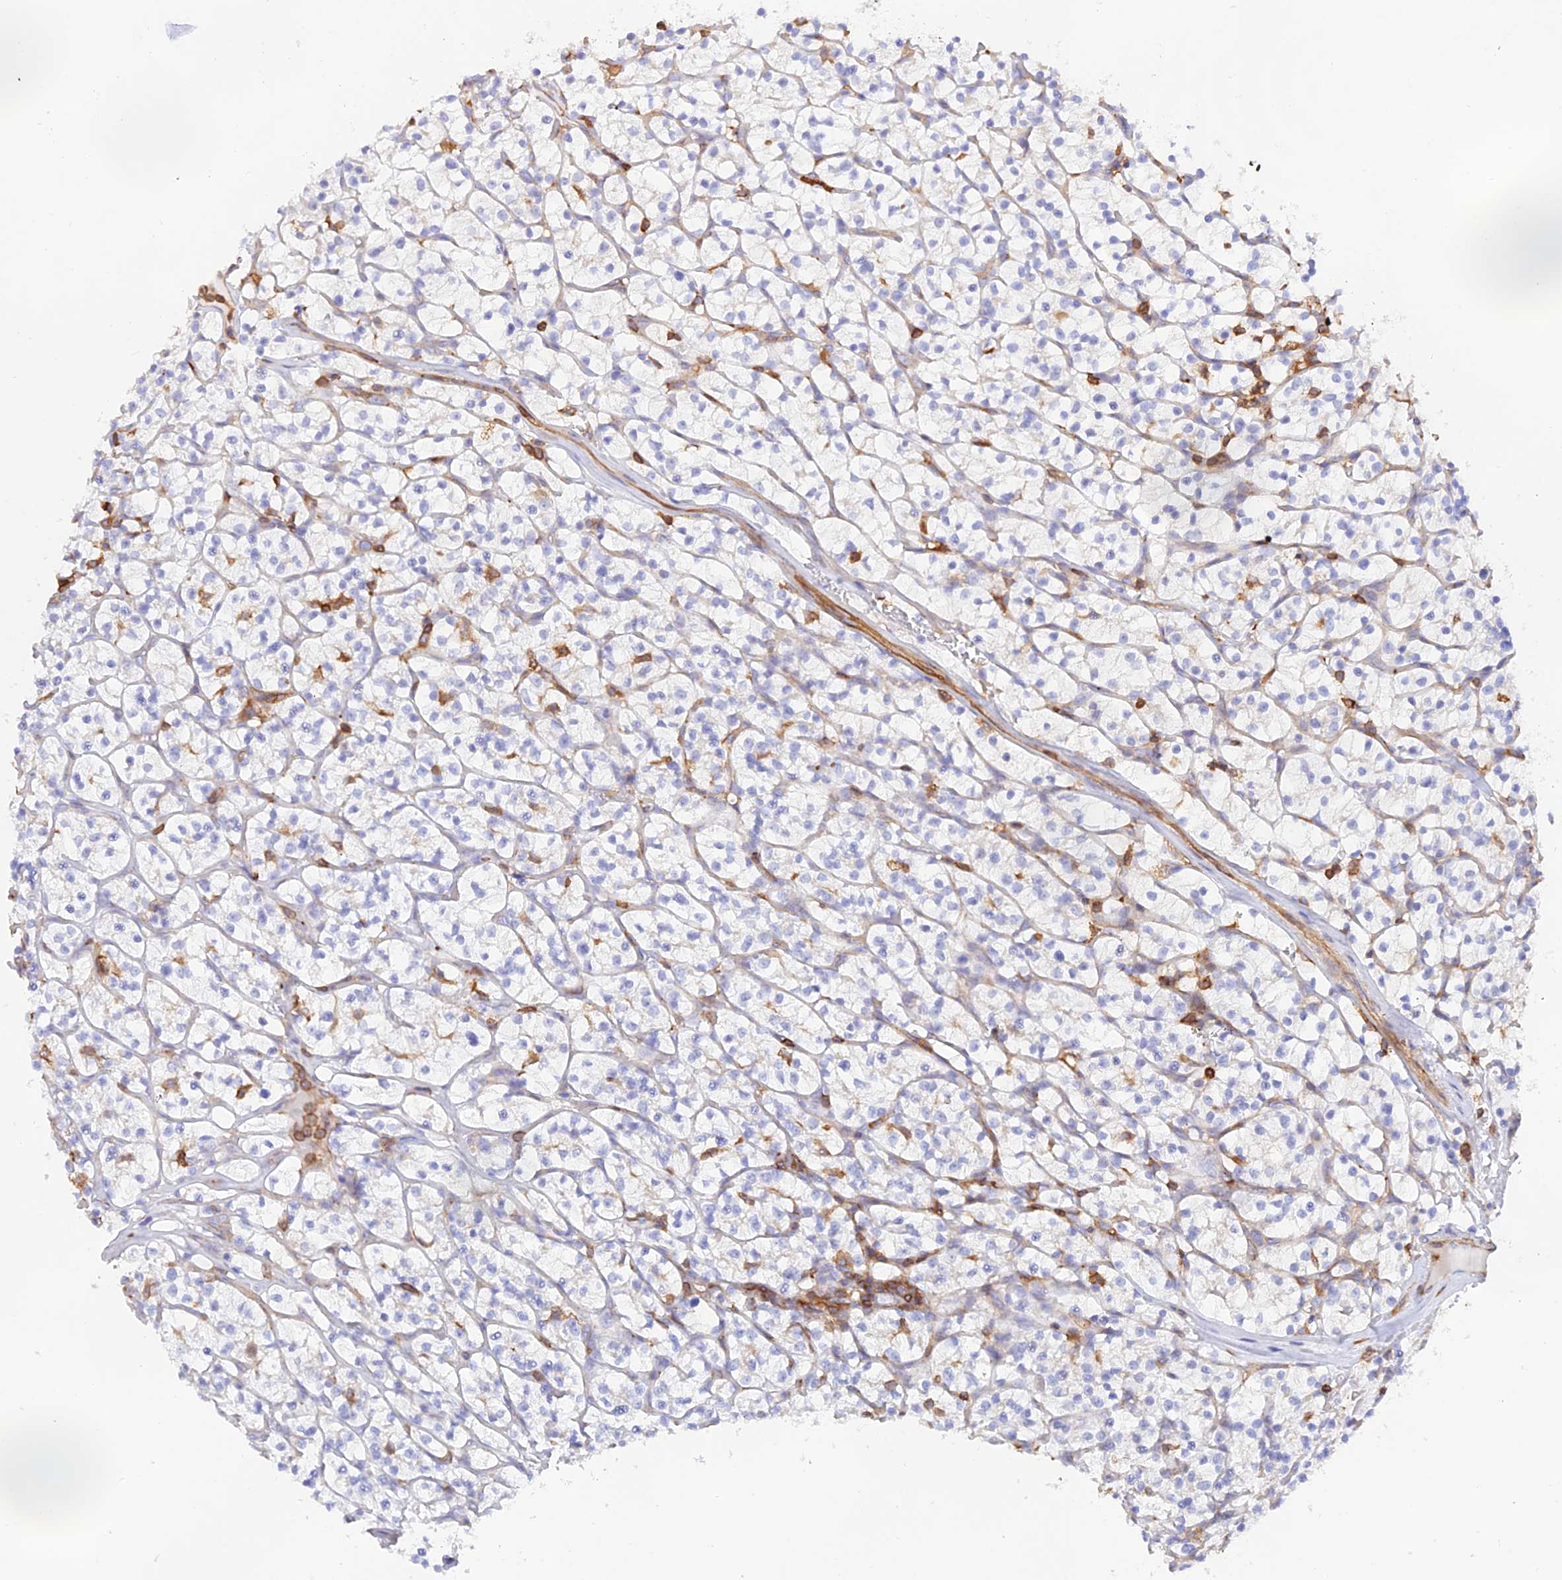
{"staining": {"intensity": "negative", "quantity": "none", "location": "none"}, "tissue": "renal cancer", "cell_type": "Tumor cells", "image_type": "cancer", "snomed": [{"axis": "morphology", "description": "Adenocarcinoma, NOS"}, {"axis": "topography", "description": "Kidney"}], "caption": "DAB immunohistochemical staining of human adenocarcinoma (renal) reveals no significant positivity in tumor cells.", "gene": "DENND1C", "patient": {"sex": "female", "age": 64}}